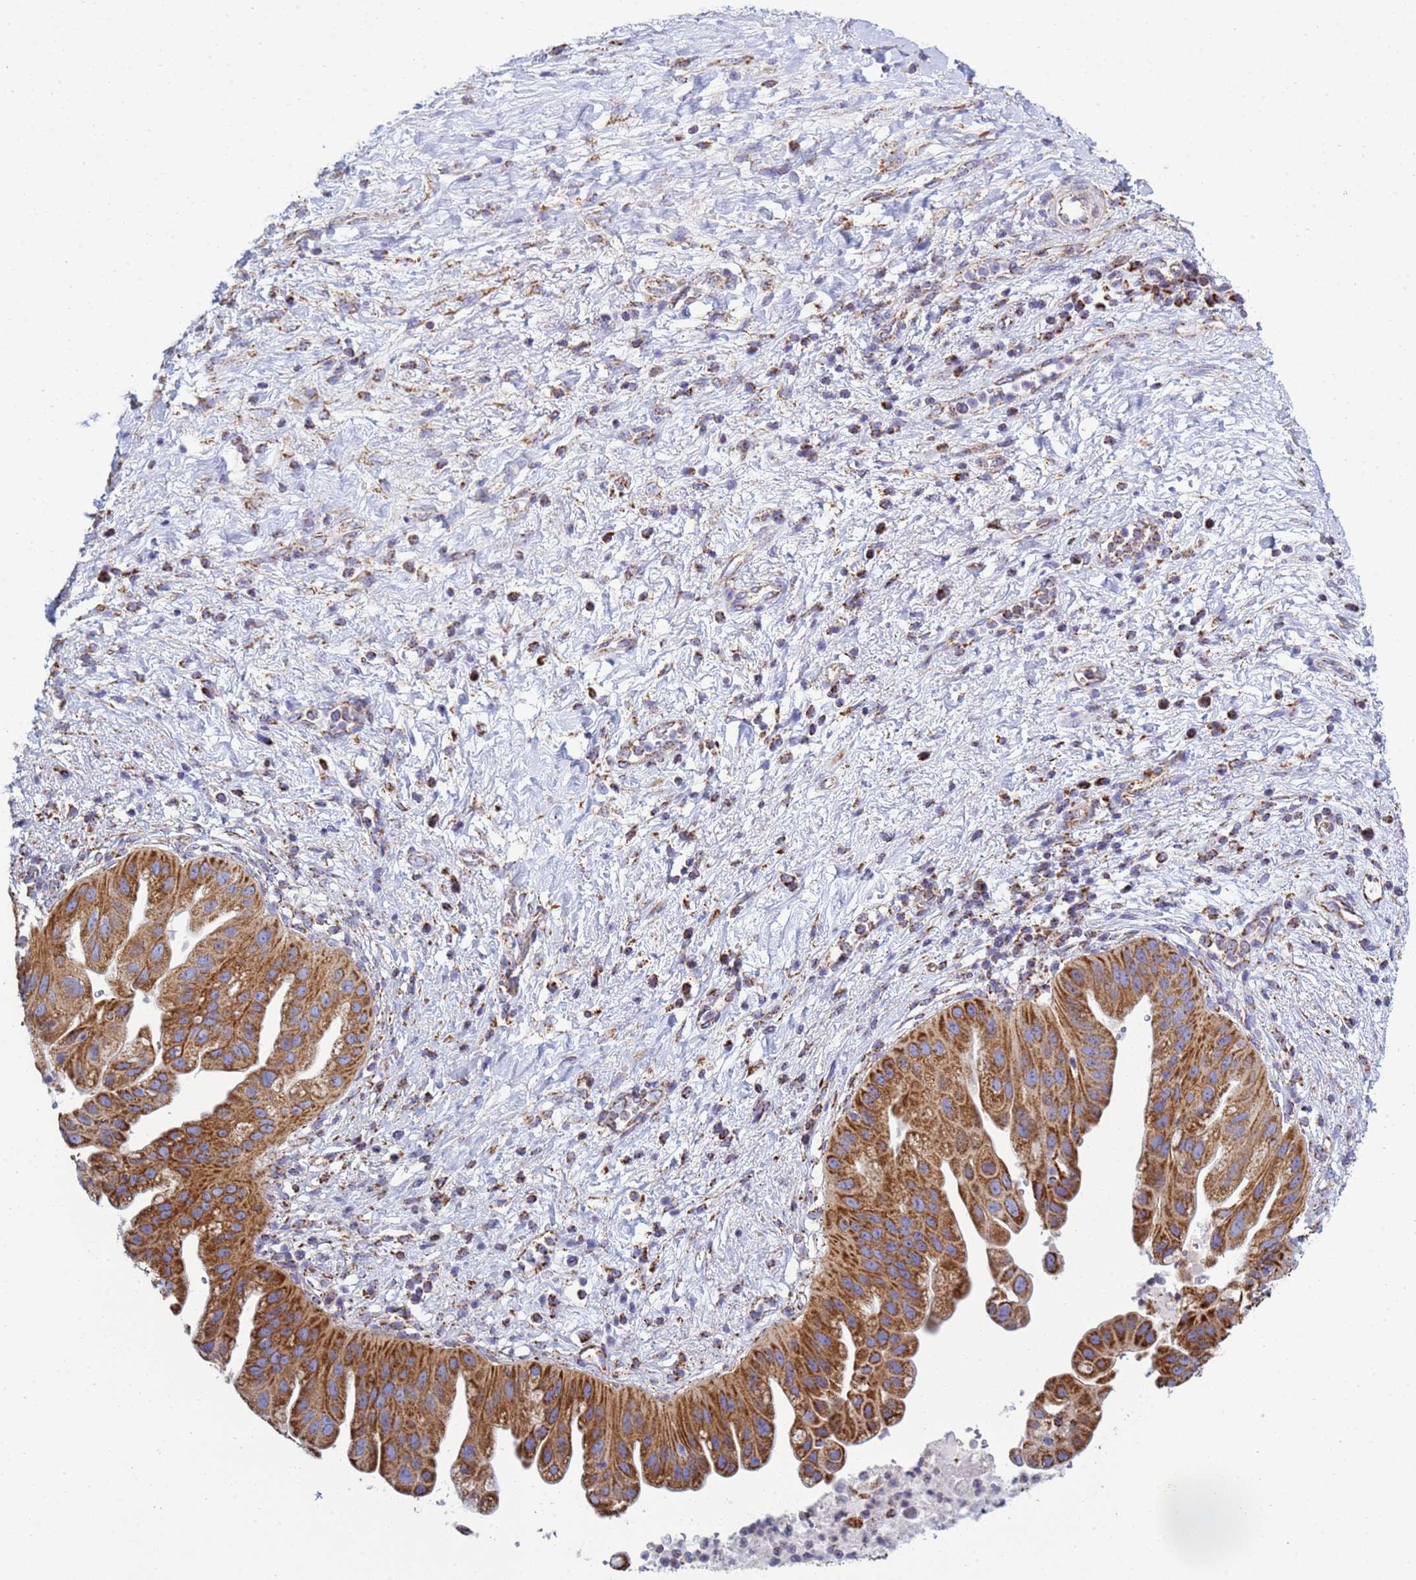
{"staining": {"intensity": "strong", "quantity": ">75%", "location": "cytoplasmic/membranous"}, "tissue": "pancreatic cancer", "cell_type": "Tumor cells", "image_type": "cancer", "snomed": [{"axis": "morphology", "description": "Adenocarcinoma, NOS"}, {"axis": "topography", "description": "Pancreas"}], "caption": "Immunohistochemistry (IHC) histopathology image of pancreatic cancer stained for a protein (brown), which exhibits high levels of strong cytoplasmic/membranous positivity in about >75% of tumor cells.", "gene": "COQ4", "patient": {"sex": "male", "age": 68}}